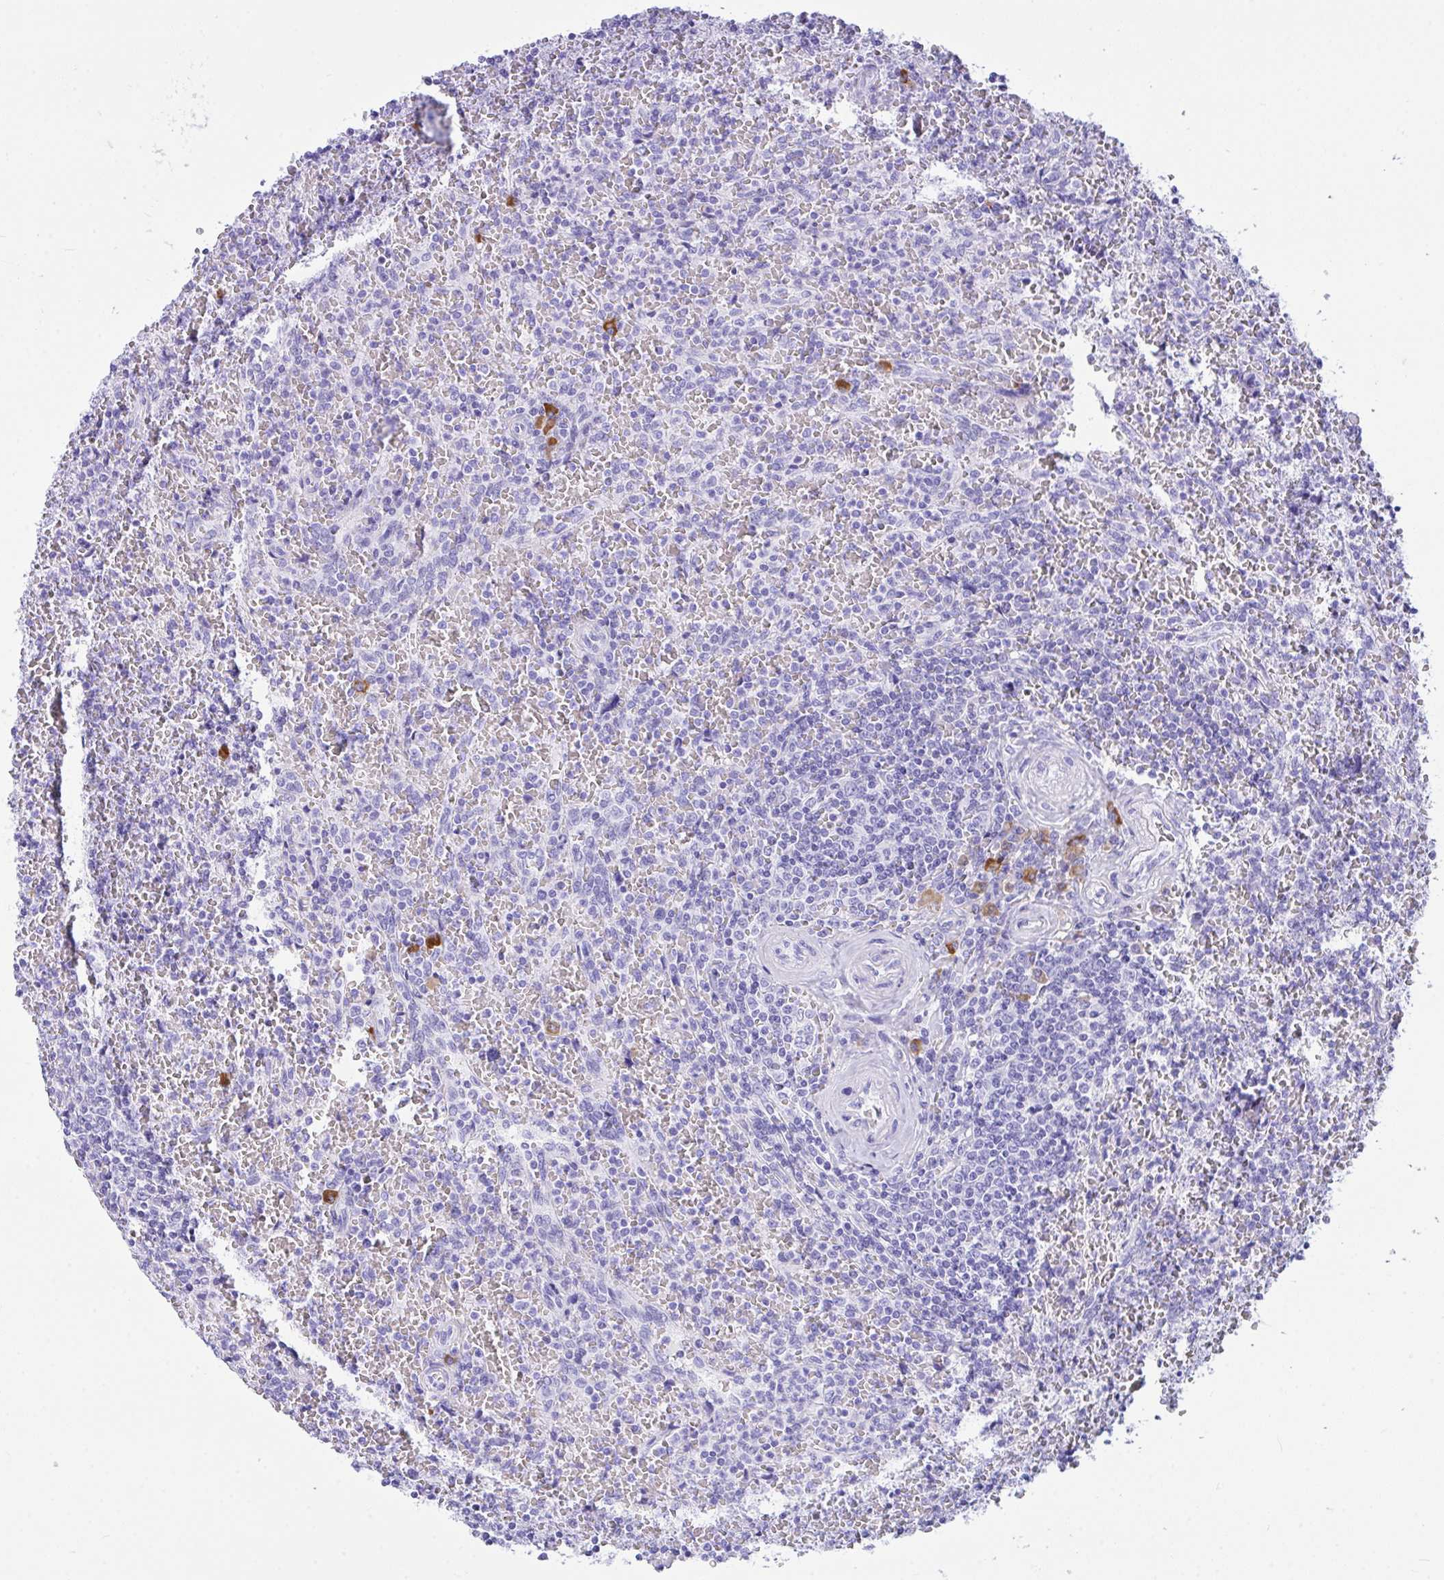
{"staining": {"intensity": "negative", "quantity": "none", "location": "none"}, "tissue": "lymphoma", "cell_type": "Tumor cells", "image_type": "cancer", "snomed": [{"axis": "morphology", "description": "Malignant lymphoma, non-Hodgkin's type, Low grade"}, {"axis": "topography", "description": "Spleen"}], "caption": "Immunohistochemistry (IHC) of human lymphoma reveals no staining in tumor cells.", "gene": "BEST4", "patient": {"sex": "female", "age": 64}}